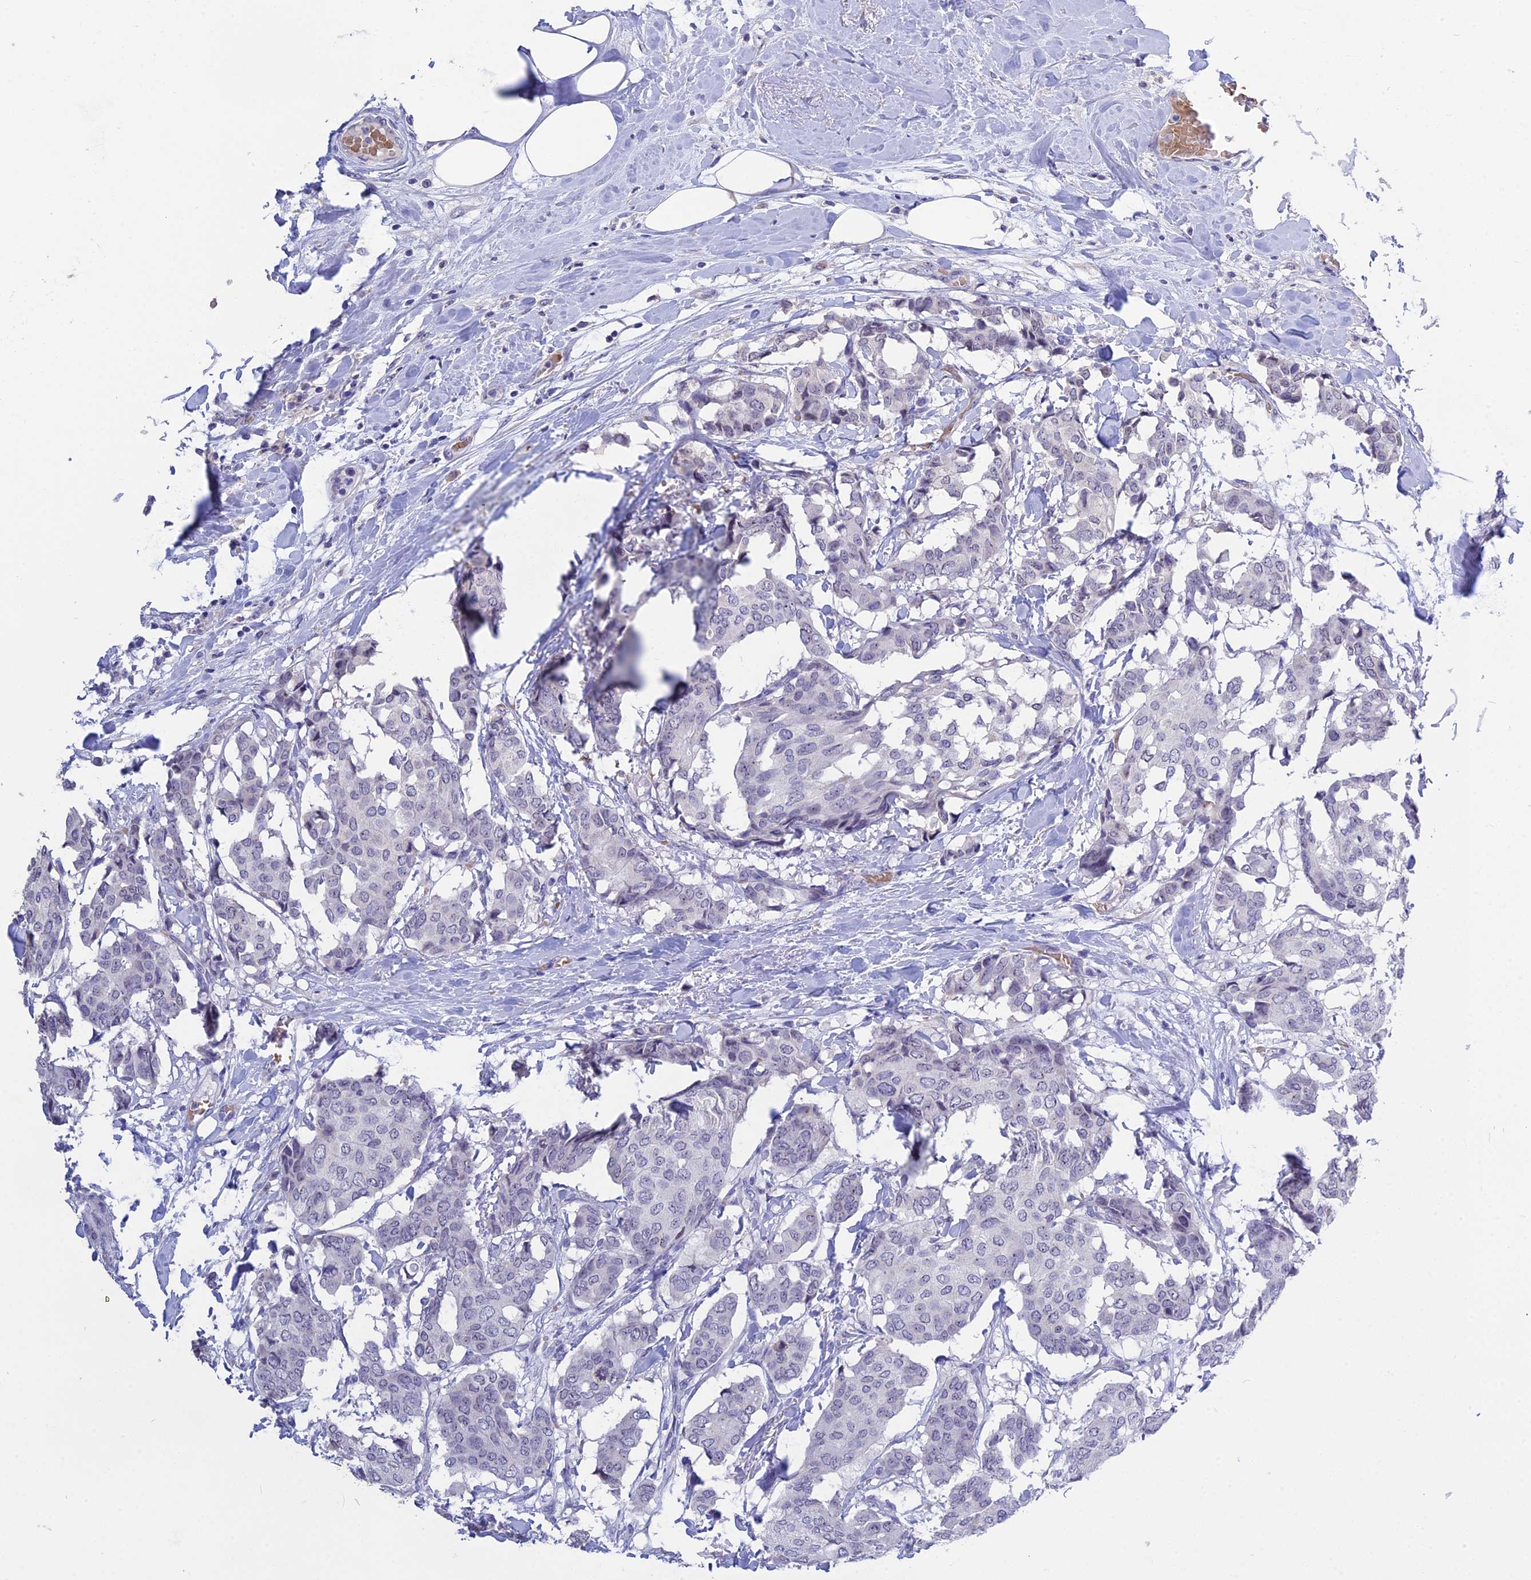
{"staining": {"intensity": "negative", "quantity": "none", "location": "none"}, "tissue": "breast cancer", "cell_type": "Tumor cells", "image_type": "cancer", "snomed": [{"axis": "morphology", "description": "Duct carcinoma"}, {"axis": "topography", "description": "Breast"}], "caption": "IHC photomicrograph of neoplastic tissue: breast cancer (intraductal carcinoma) stained with DAB (3,3'-diaminobenzidine) reveals no significant protein staining in tumor cells.", "gene": "KNOP1", "patient": {"sex": "female", "age": 75}}